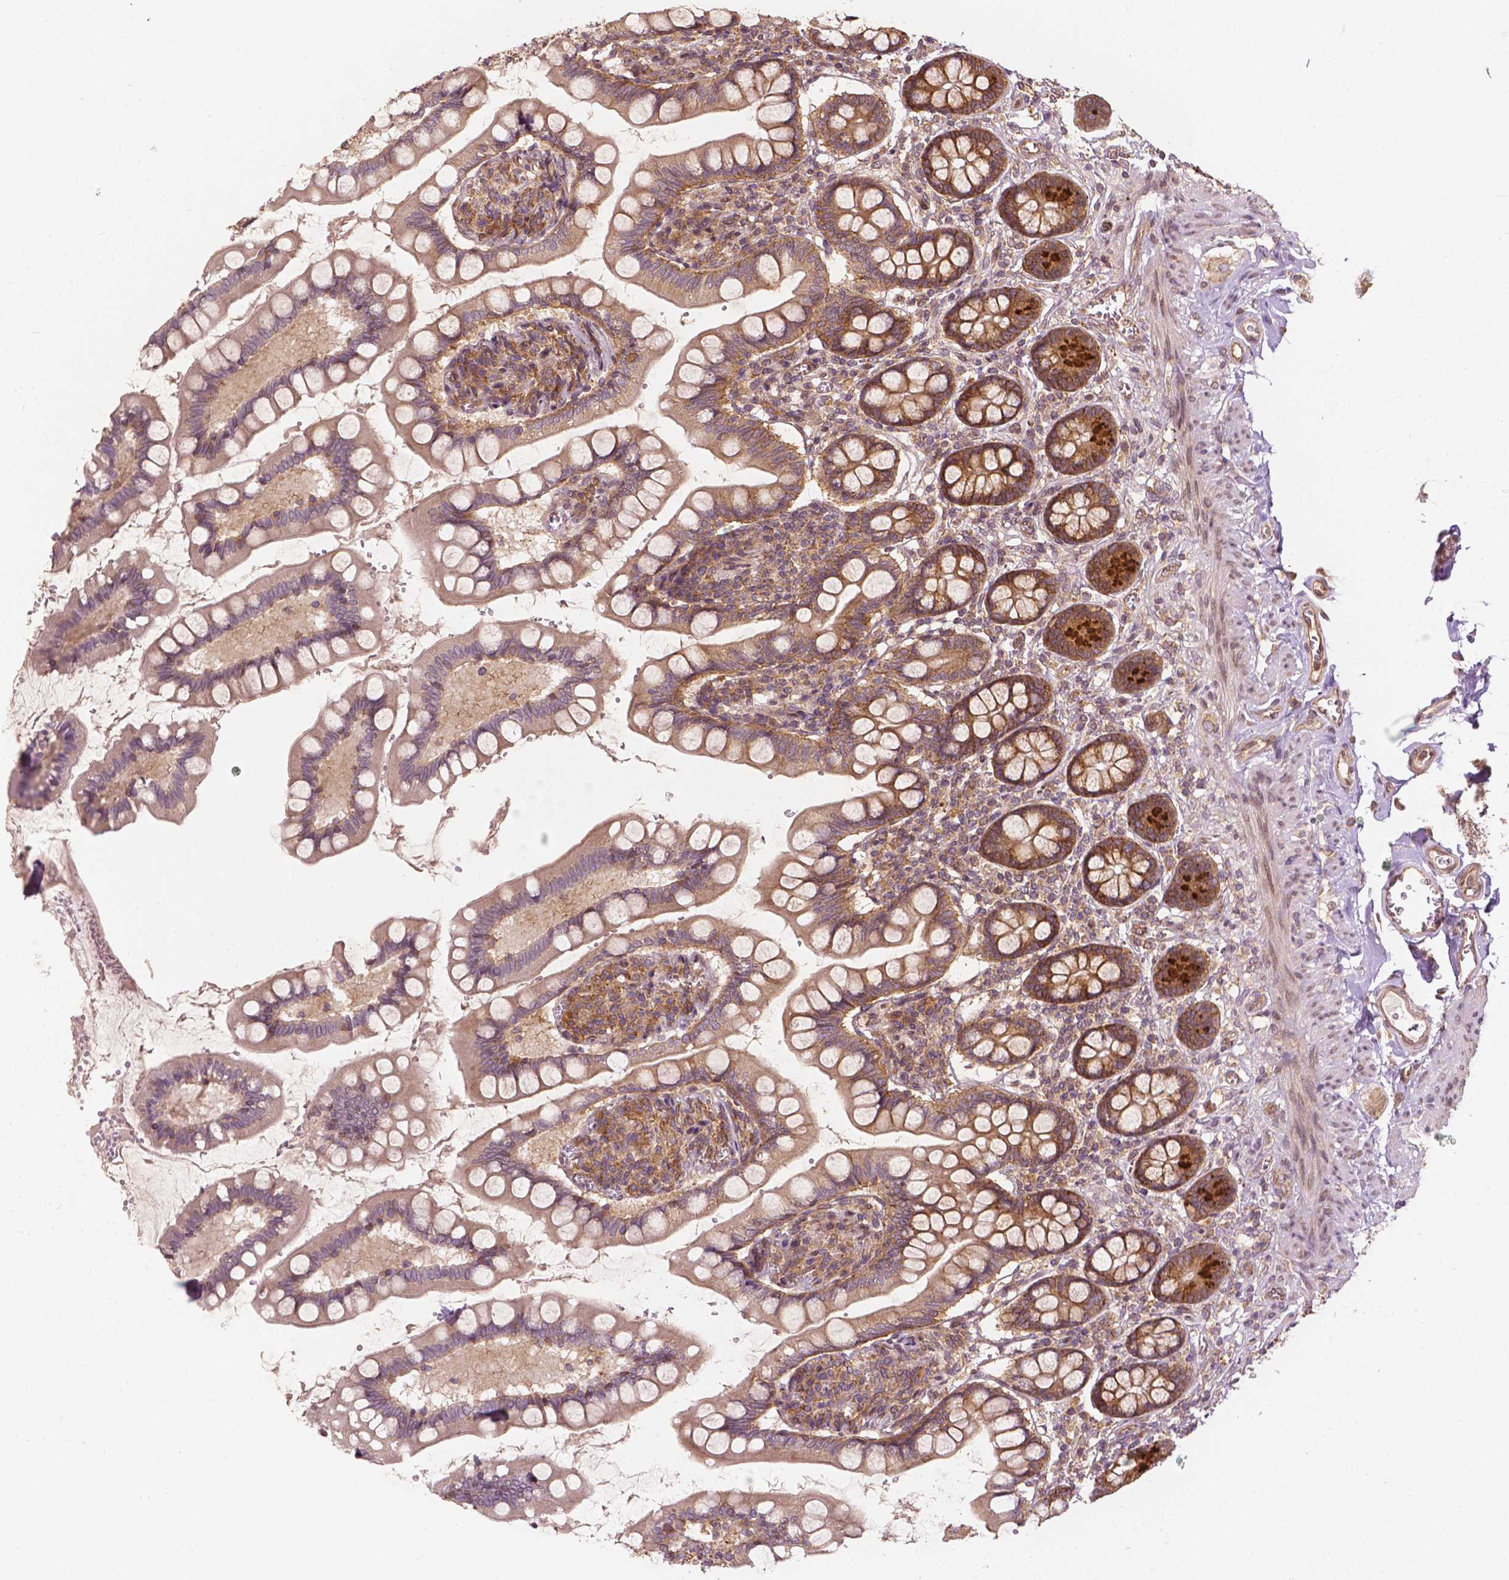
{"staining": {"intensity": "moderate", "quantity": ">75%", "location": "cytoplasmic/membranous"}, "tissue": "small intestine", "cell_type": "Glandular cells", "image_type": "normal", "snomed": [{"axis": "morphology", "description": "Normal tissue, NOS"}, {"axis": "topography", "description": "Small intestine"}], "caption": "An immunohistochemistry photomicrograph of normal tissue is shown. Protein staining in brown shows moderate cytoplasmic/membranous positivity in small intestine within glandular cells.", "gene": "G3BP1", "patient": {"sex": "female", "age": 56}}